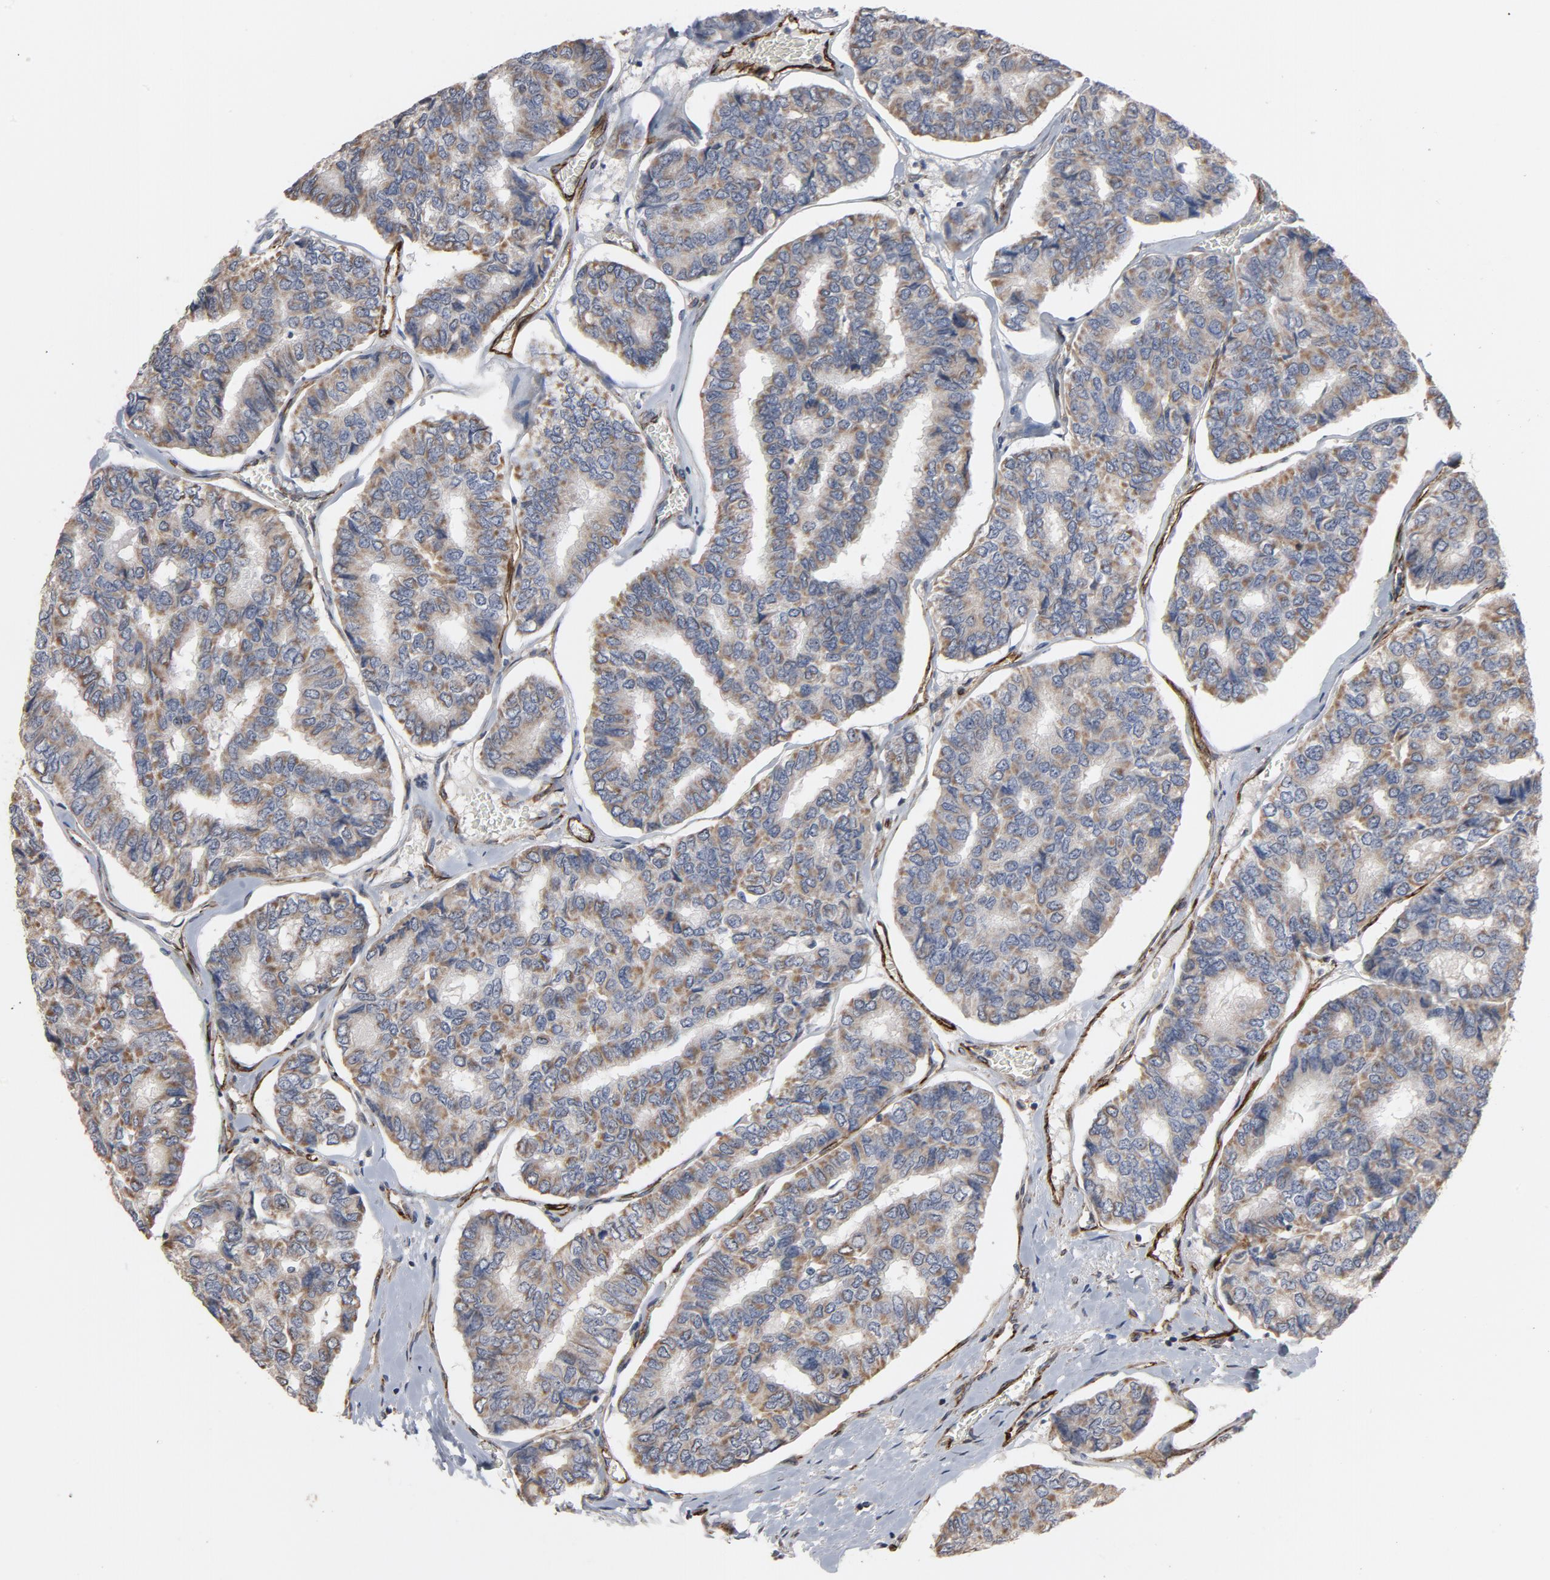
{"staining": {"intensity": "weak", "quantity": ">75%", "location": "cytoplasmic/membranous"}, "tissue": "thyroid cancer", "cell_type": "Tumor cells", "image_type": "cancer", "snomed": [{"axis": "morphology", "description": "Papillary adenocarcinoma, NOS"}, {"axis": "topography", "description": "Thyroid gland"}], "caption": "Papillary adenocarcinoma (thyroid) was stained to show a protein in brown. There is low levels of weak cytoplasmic/membranous expression in approximately >75% of tumor cells.", "gene": "GNG2", "patient": {"sex": "female", "age": 35}}